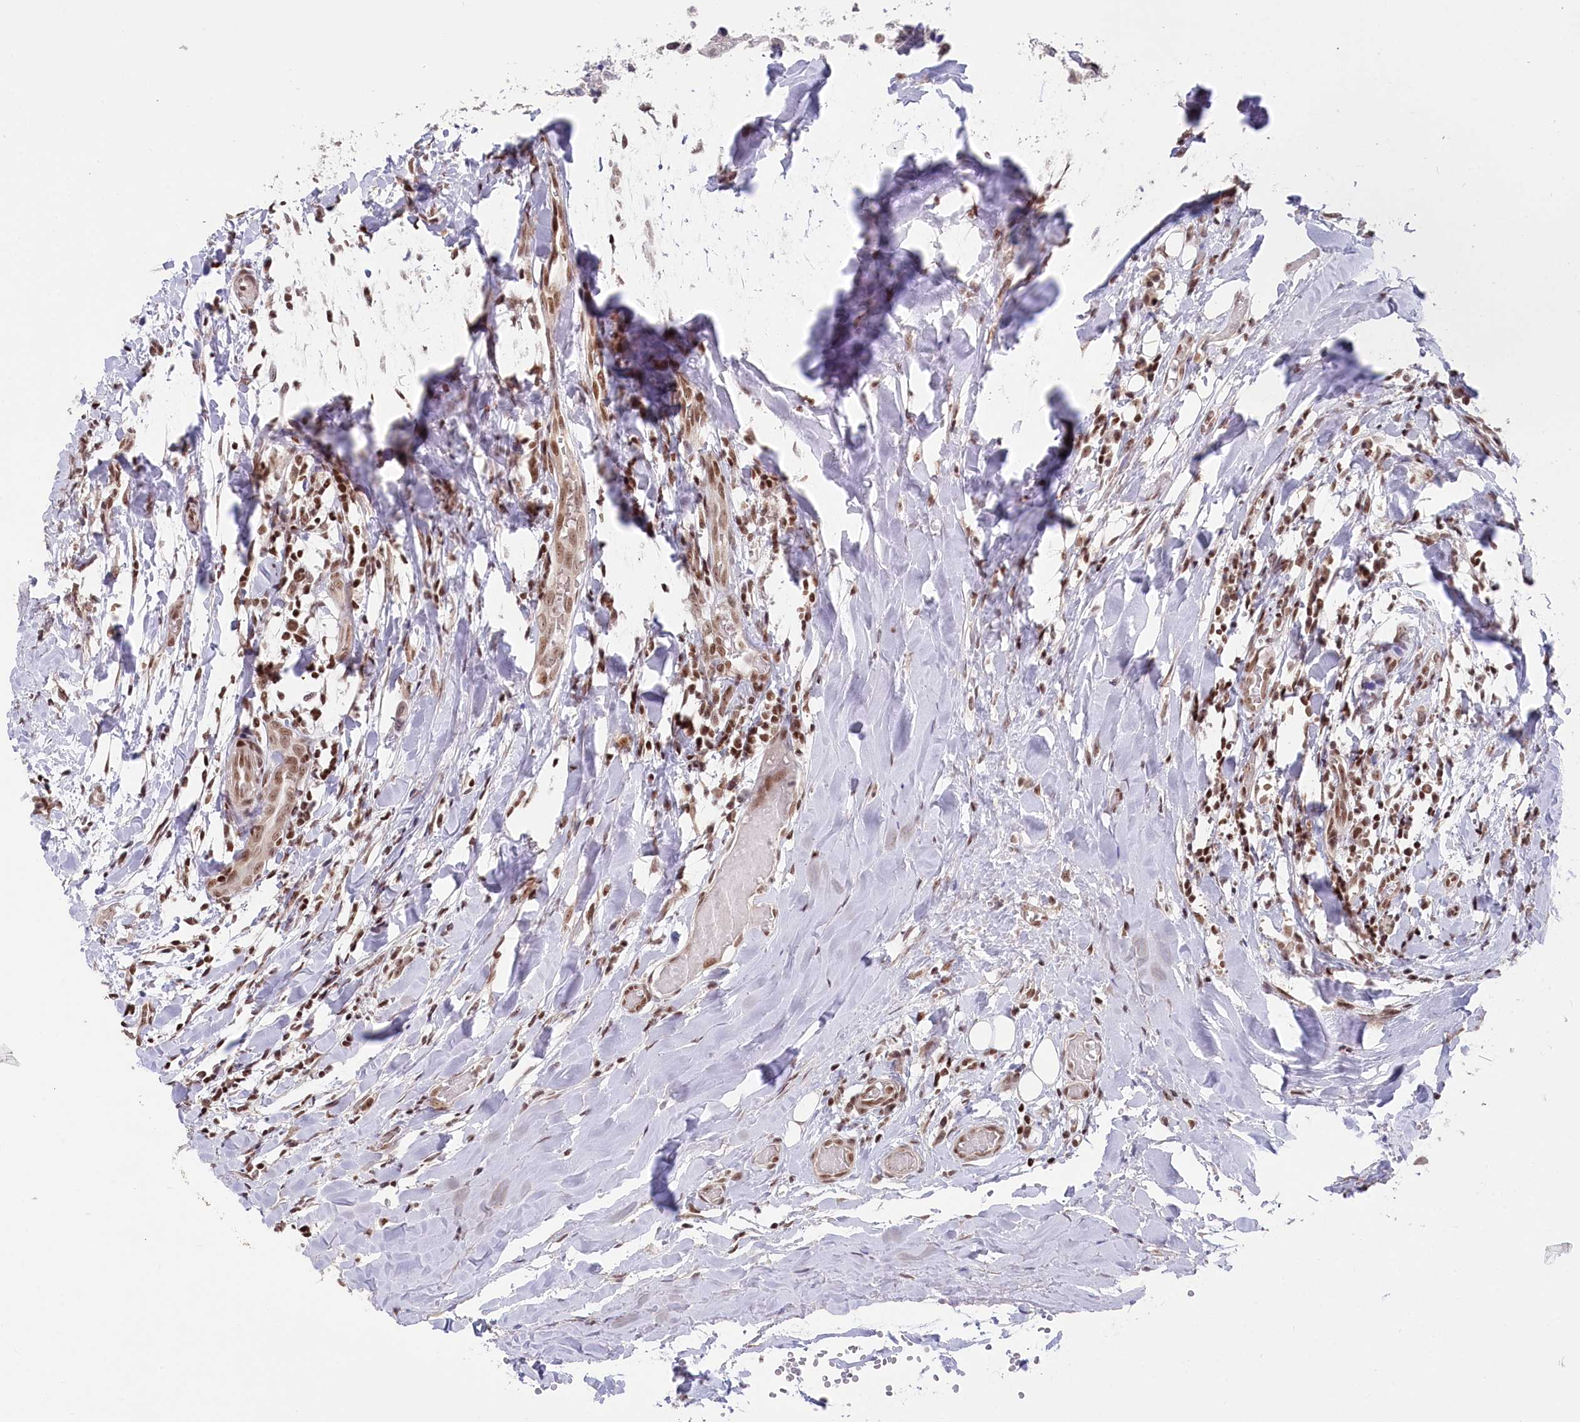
{"staining": {"intensity": "weak", "quantity": "25%-75%", "location": "nuclear"}, "tissue": "head and neck cancer", "cell_type": "Tumor cells", "image_type": "cancer", "snomed": [{"axis": "morphology", "description": "Adenocarcinoma, NOS"}, {"axis": "morphology", "description": "Adenocarcinoma, metastatic, NOS"}, {"axis": "topography", "description": "Head-Neck"}], "caption": "Tumor cells reveal weak nuclear positivity in approximately 25%-75% of cells in head and neck cancer (adenocarcinoma).", "gene": "CGGBP1", "patient": {"sex": "male", "age": 75}}